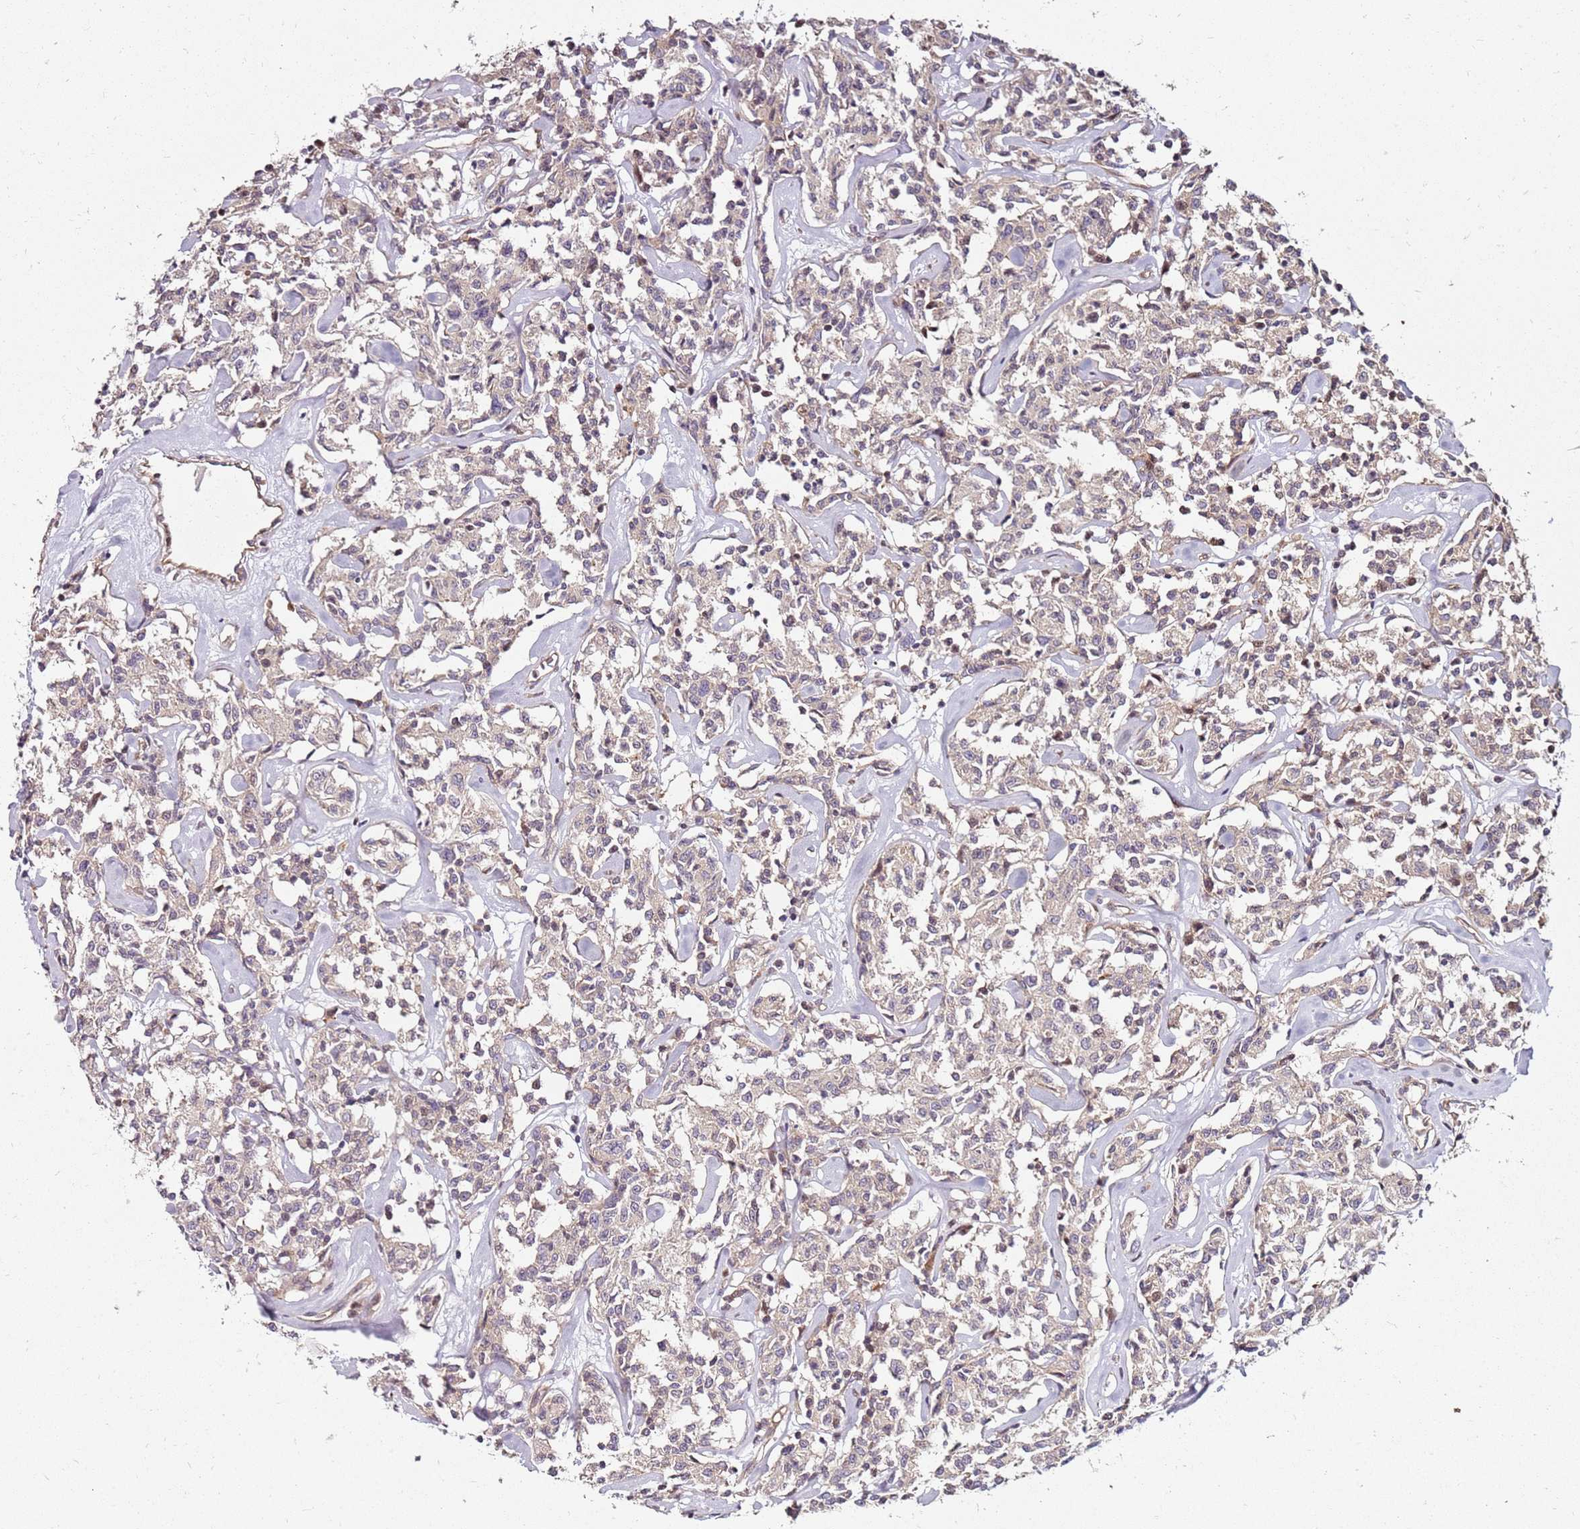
{"staining": {"intensity": "negative", "quantity": "none", "location": "none"}, "tissue": "lymphoma", "cell_type": "Tumor cells", "image_type": "cancer", "snomed": [{"axis": "morphology", "description": "Malignant lymphoma, non-Hodgkin's type, Low grade"}, {"axis": "topography", "description": "Small intestine"}], "caption": "The micrograph shows no staining of tumor cells in lymphoma.", "gene": "RNF11", "patient": {"sex": "female", "age": 59}}